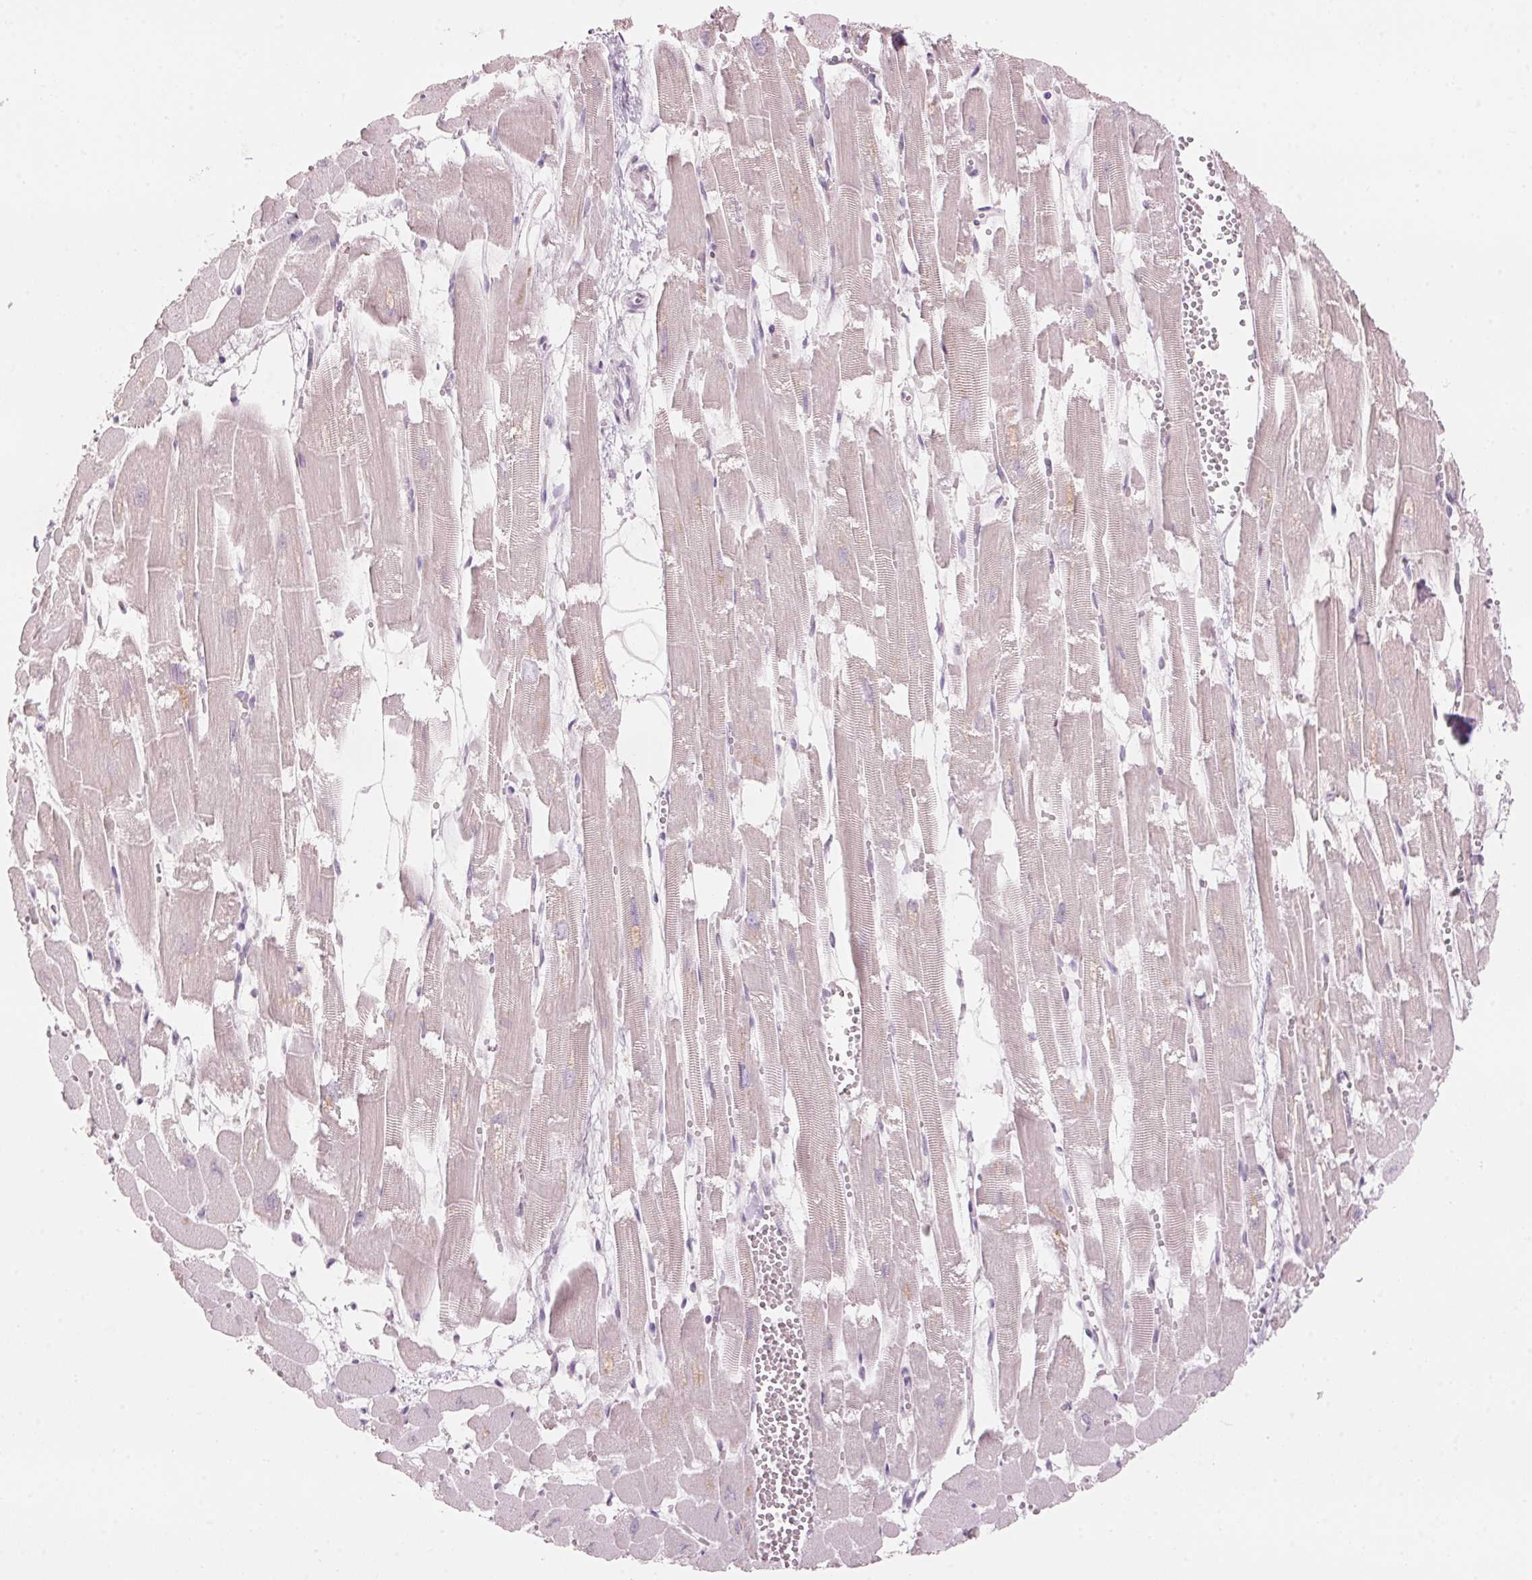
{"staining": {"intensity": "negative", "quantity": "none", "location": "none"}, "tissue": "heart muscle", "cell_type": "Cardiomyocytes", "image_type": "normal", "snomed": [{"axis": "morphology", "description": "Normal tissue, NOS"}, {"axis": "topography", "description": "Heart"}], "caption": "An immunohistochemistry (IHC) image of unremarkable heart muscle is shown. There is no staining in cardiomyocytes of heart muscle. (Stains: DAB IHC with hematoxylin counter stain, Microscopy: brightfield microscopy at high magnification).", "gene": "SCTR", "patient": {"sex": "female", "age": 52}}